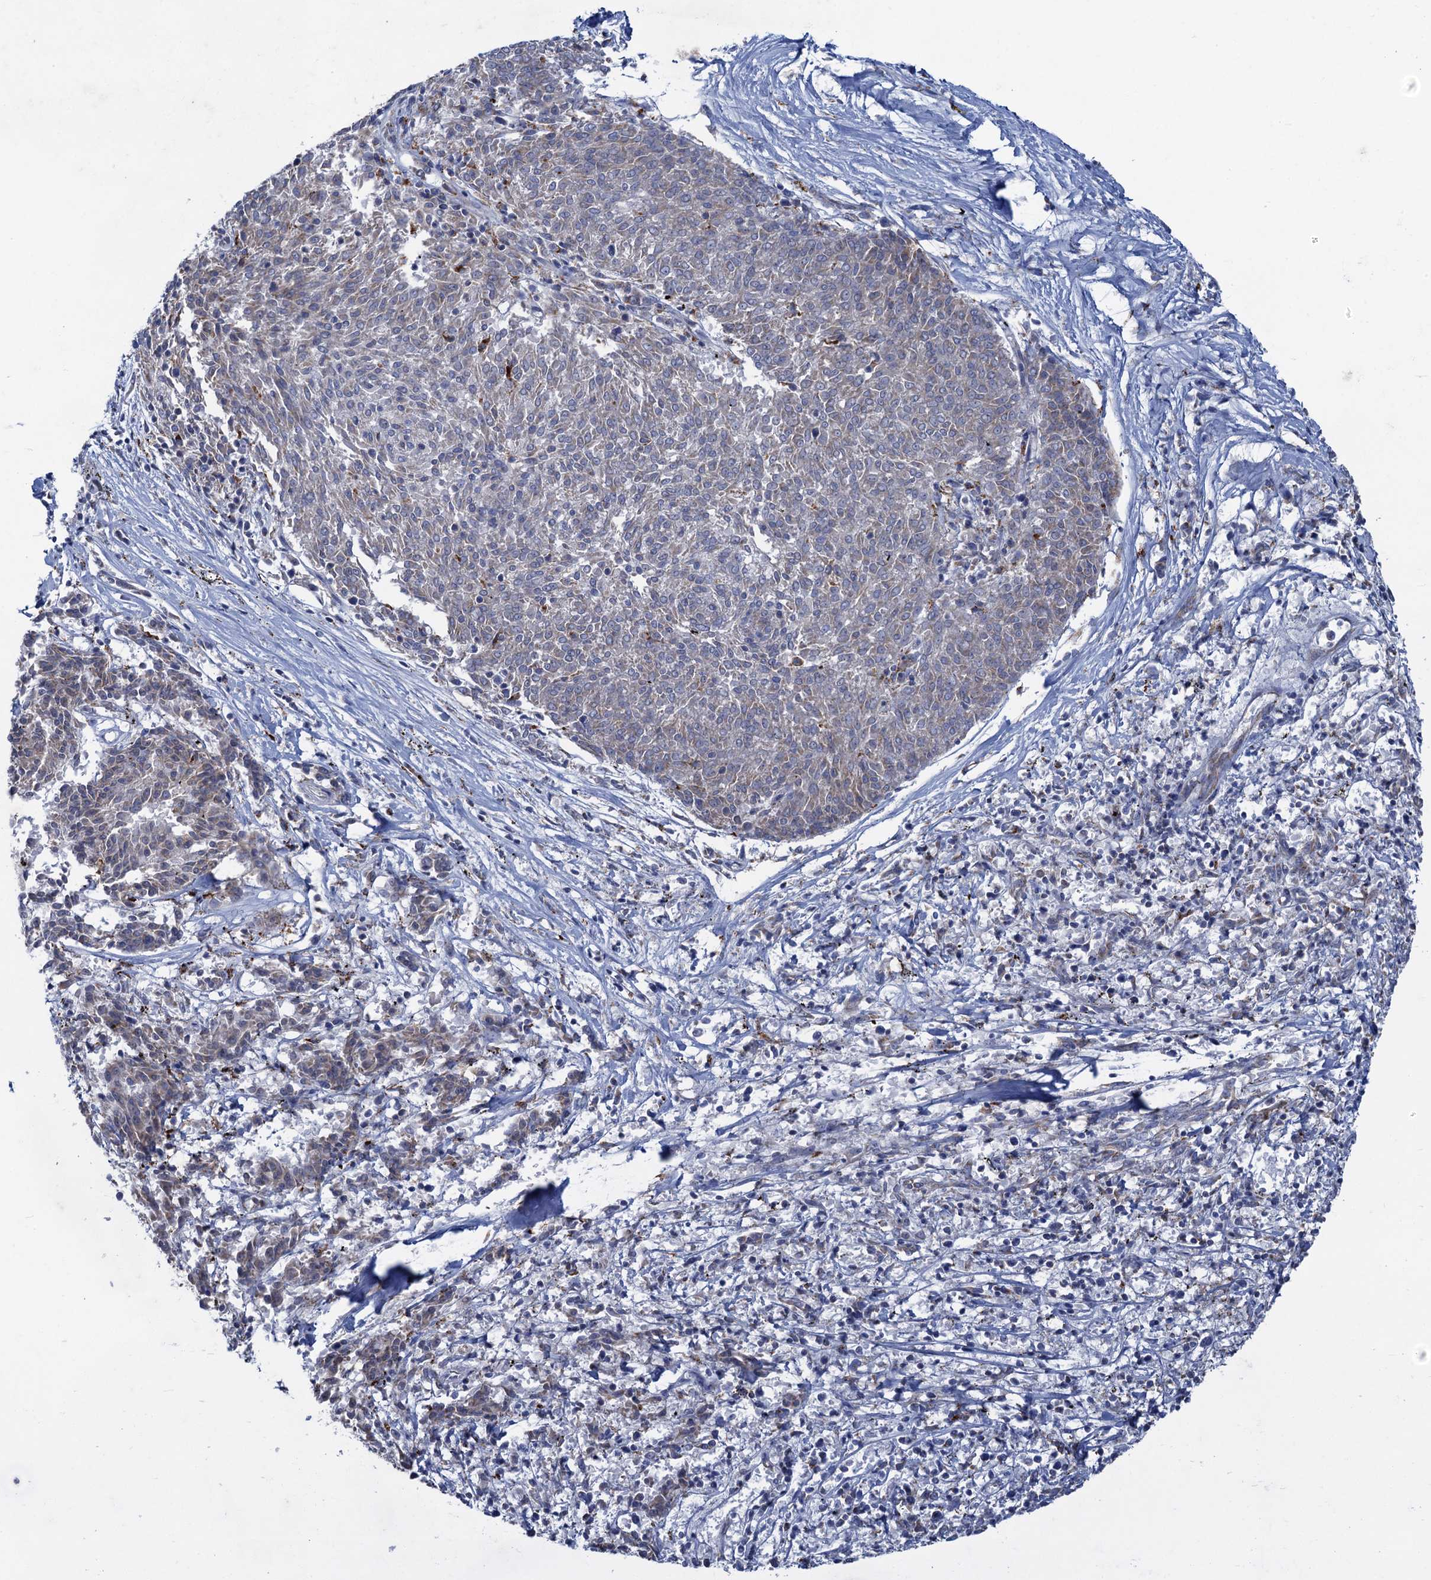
{"staining": {"intensity": "weak", "quantity": "<25%", "location": "cytoplasmic/membranous"}, "tissue": "melanoma", "cell_type": "Tumor cells", "image_type": "cancer", "snomed": [{"axis": "morphology", "description": "Malignant melanoma, NOS"}, {"axis": "topography", "description": "Skin"}], "caption": "High power microscopy photomicrograph of an immunohistochemistry (IHC) micrograph of malignant melanoma, revealing no significant staining in tumor cells.", "gene": "ANKS3", "patient": {"sex": "female", "age": 72}}